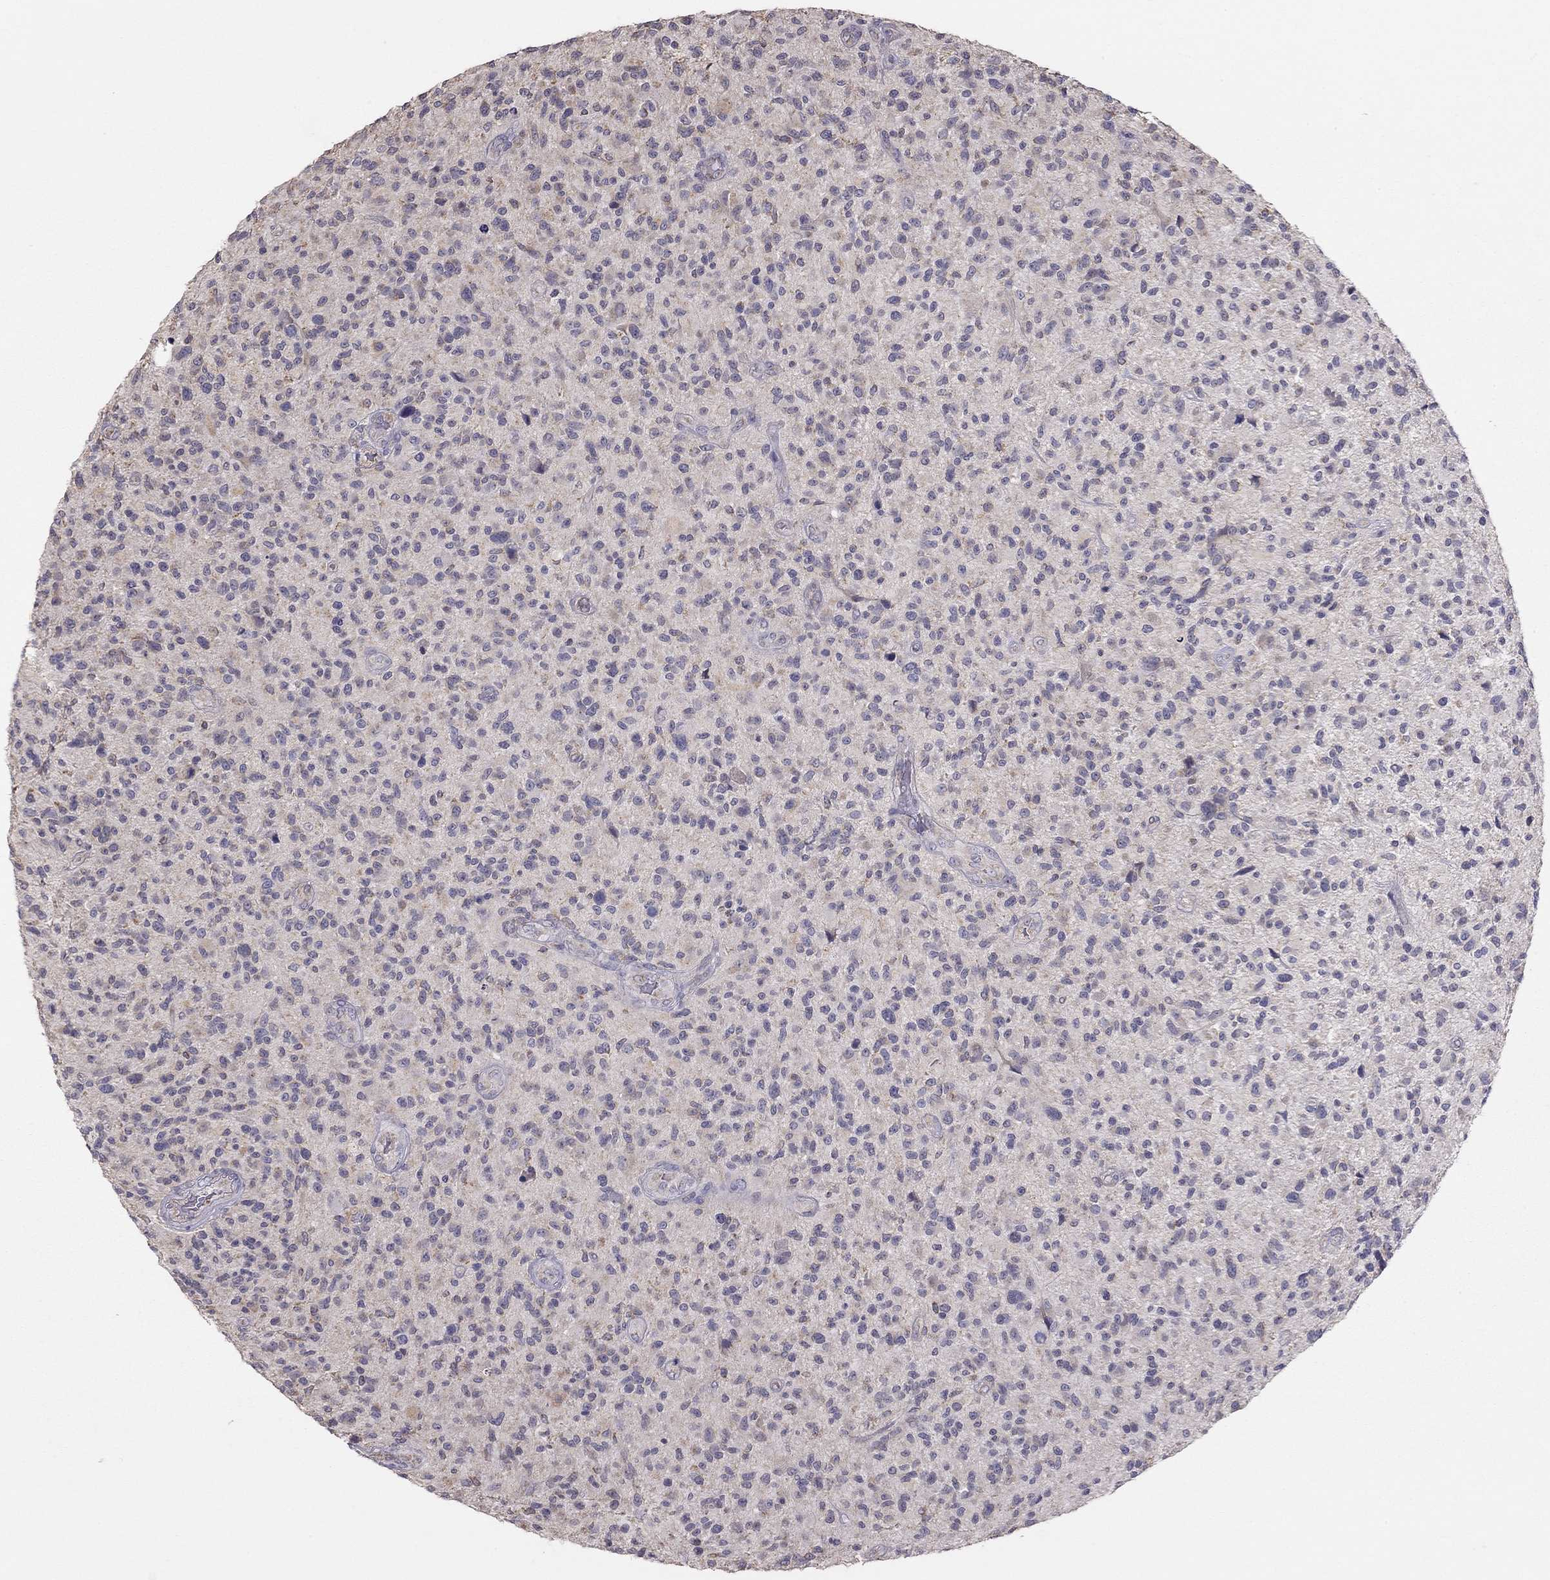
{"staining": {"intensity": "negative", "quantity": "none", "location": "none"}, "tissue": "glioma", "cell_type": "Tumor cells", "image_type": "cancer", "snomed": [{"axis": "morphology", "description": "Glioma, malignant, High grade"}, {"axis": "topography", "description": "Brain"}], "caption": "DAB immunohistochemical staining of malignant high-grade glioma demonstrates no significant expression in tumor cells.", "gene": "LRIT3", "patient": {"sex": "male", "age": 47}}